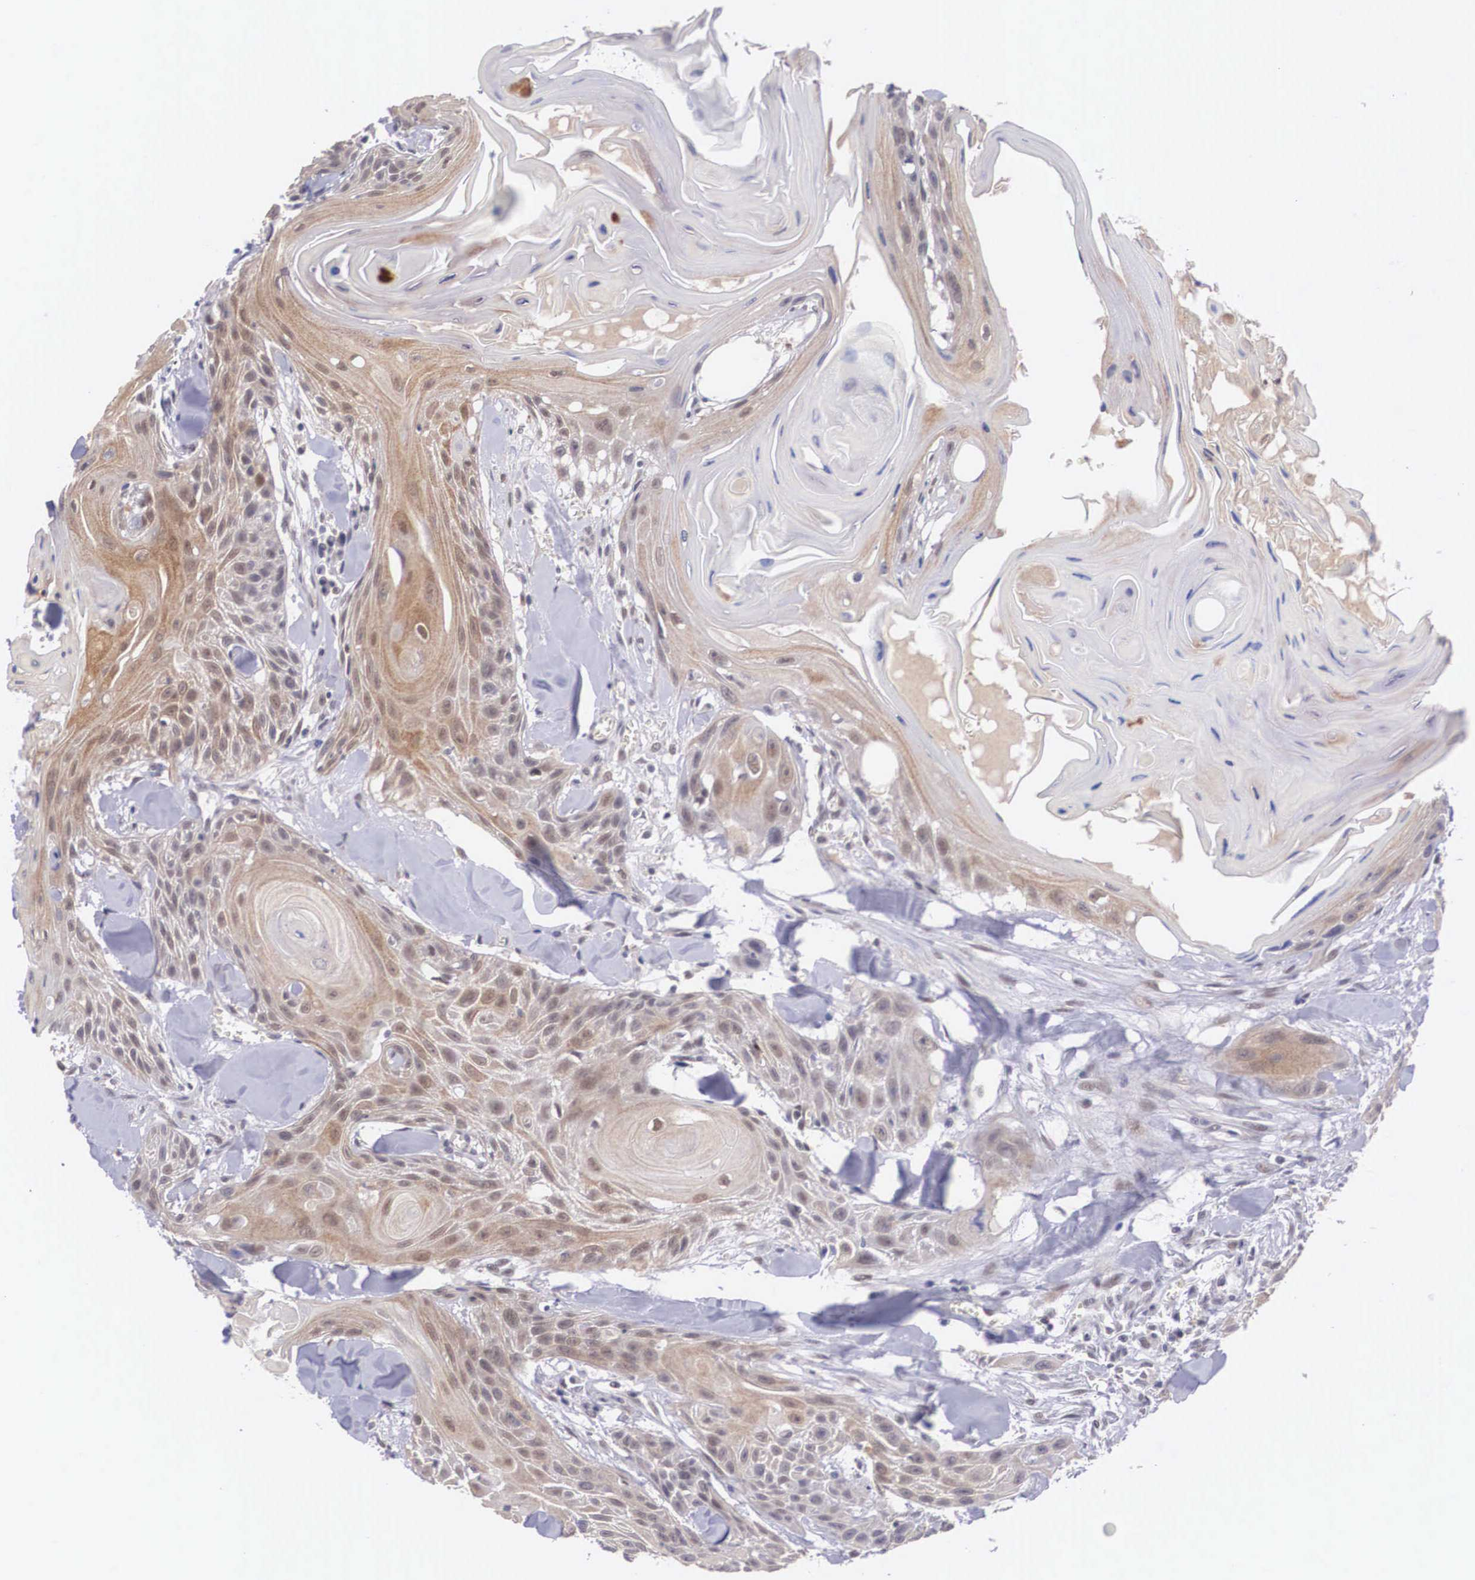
{"staining": {"intensity": "weak", "quantity": ">75%", "location": "cytoplasmic/membranous,nuclear"}, "tissue": "head and neck cancer", "cell_type": "Tumor cells", "image_type": "cancer", "snomed": [{"axis": "morphology", "description": "Squamous cell carcinoma, NOS"}, {"axis": "morphology", "description": "Squamous cell carcinoma, metastatic, NOS"}, {"axis": "topography", "description": "Lymph node"}, {"axis": "topography", "description": "Salivary gland"}, {"axis": "topography", "description": "Head-Neck"}], "caption": "Head and neck cancer stained for a protein (brown) reveals weak cytoplasmic/membranous and nuclear positive staining in about >75% of tumor cells.", "gene": "NINL", "patient": {"sex": "female", "age": 74}}